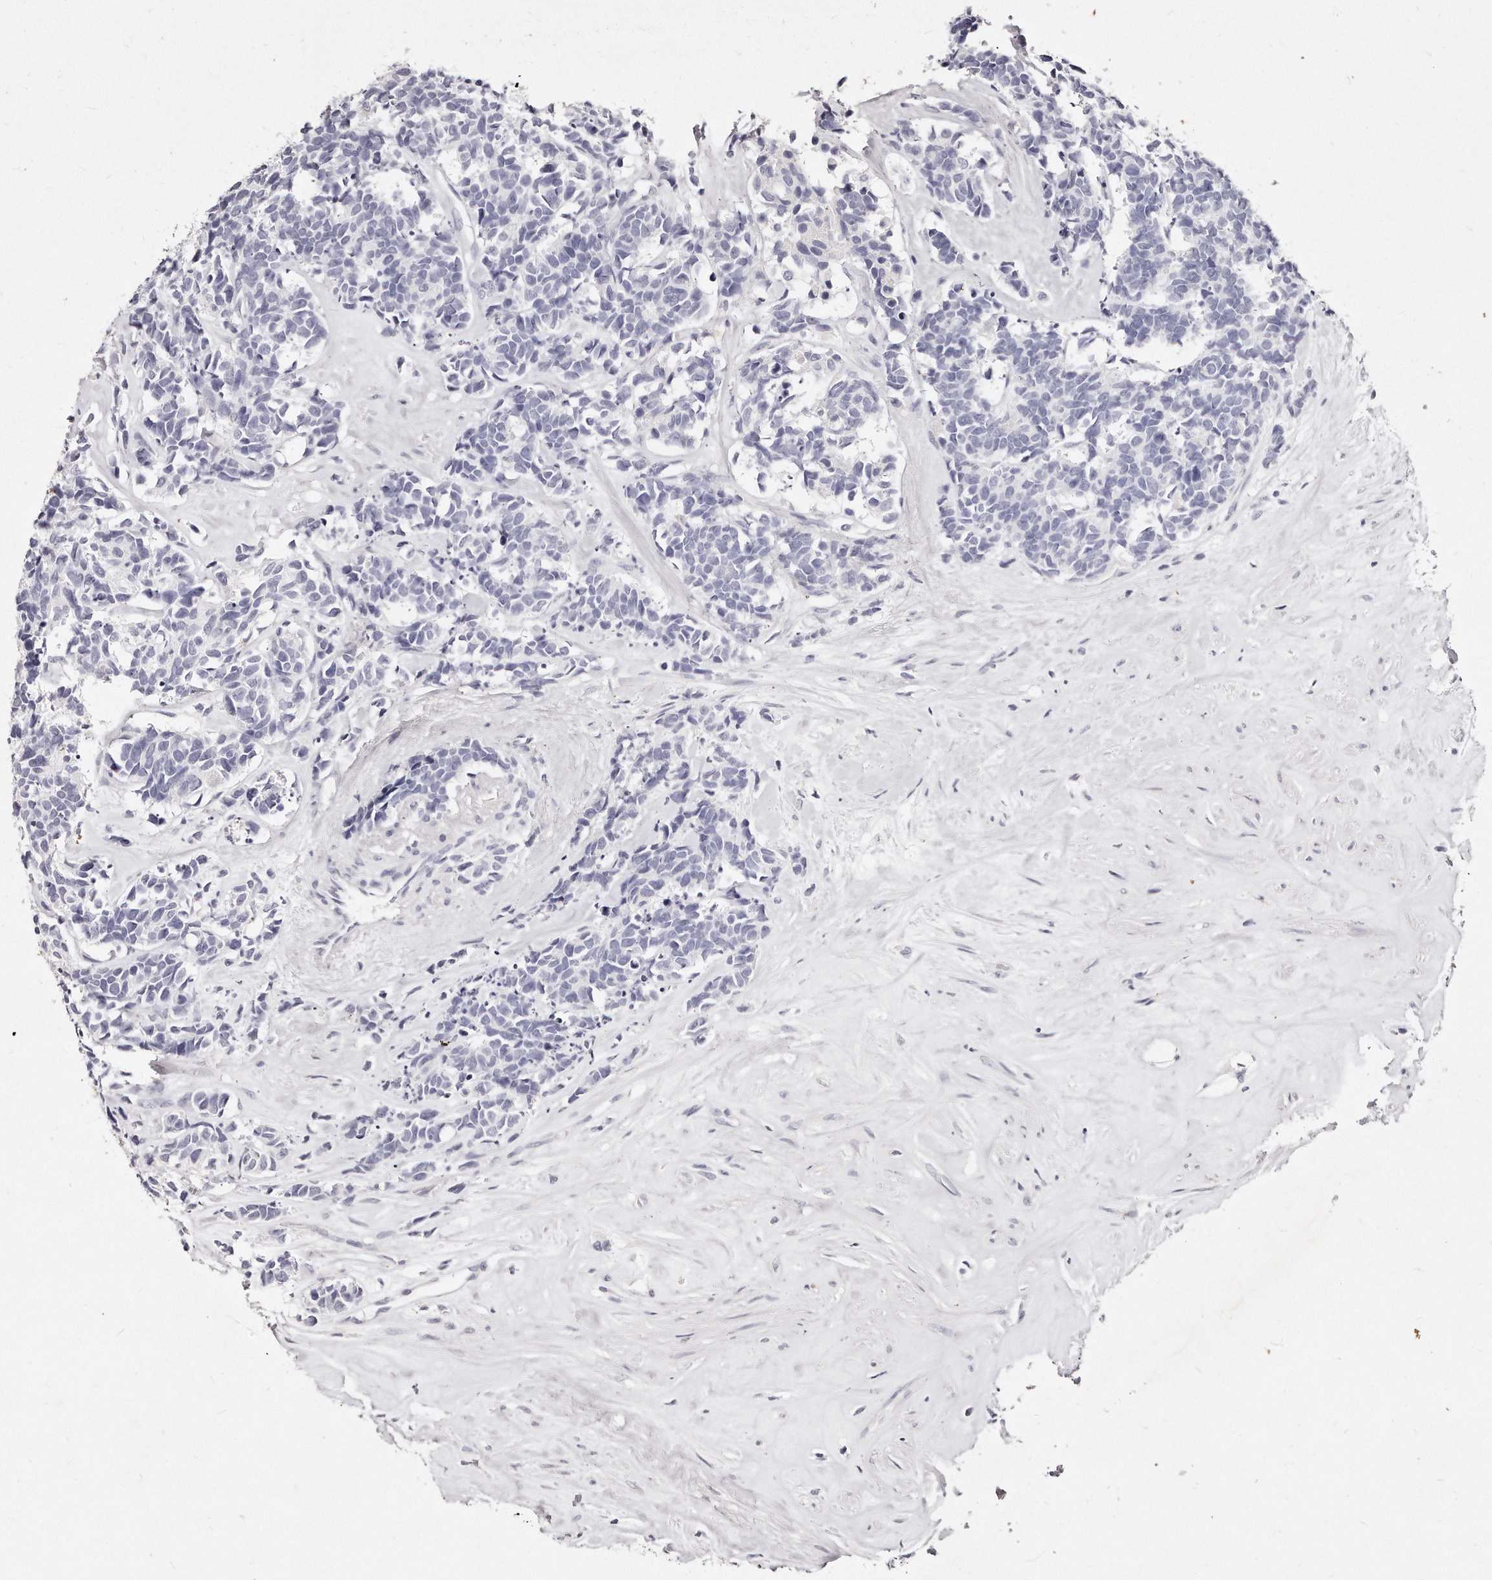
{"staining": {"intensity": "negative", "quantity": "none", "location": "none"}, "tissue": "carcinoid", "cell_type": "Tumor cells", "image_type": "cancer", "snomed": [{"axis": "morphology", "description": "Carcinoma, NOS"}, {"axis": "morphology", "description": "Carcinoid, malignant, NOS"}, {"axis": "topography", "description": "Urinary bladder"}], "caption": "DAB immunohistochemical staining of human carcinoid reveals no significant expression in tumor cells.", "gene": "GDA", "patient": {"sex": "male", "age": 57}}